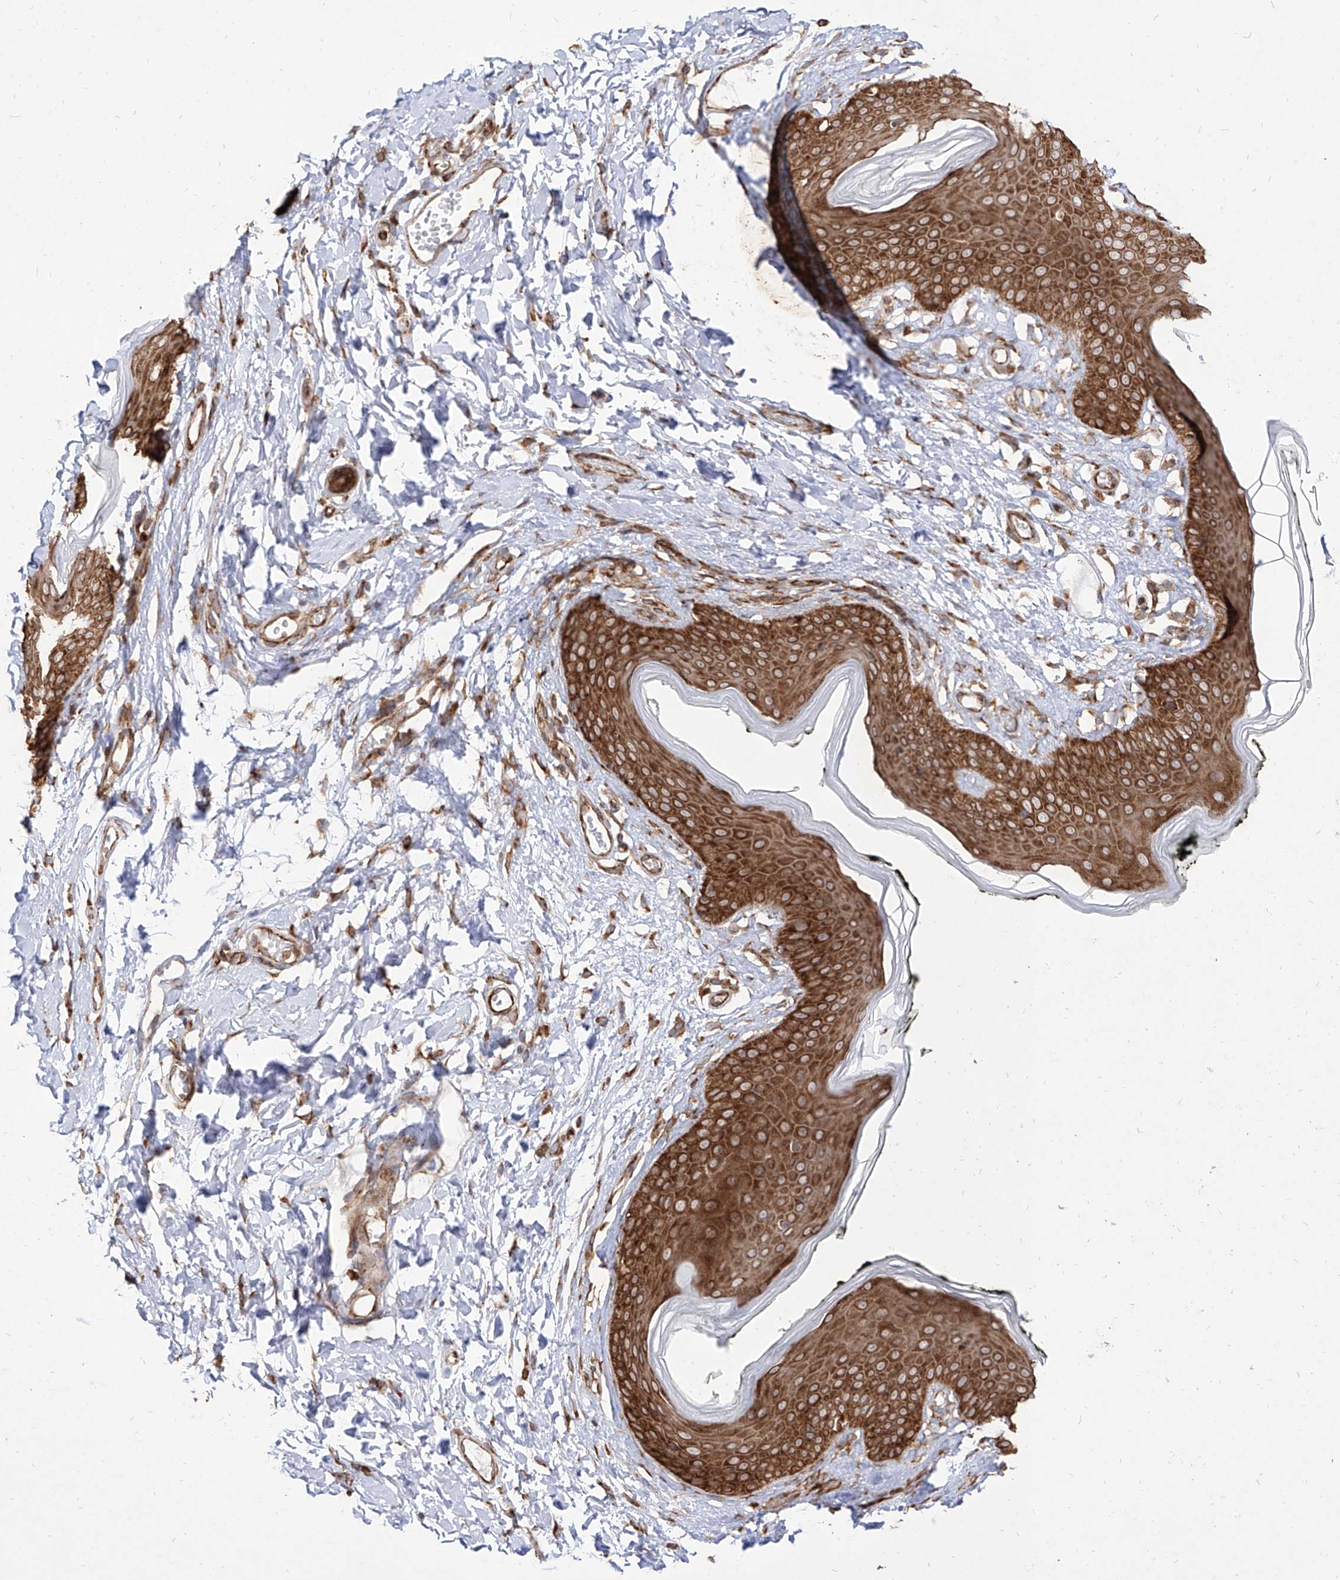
{"staining": {"intensity": "strong", "quantity": ">75%", "location": "cytoplasmic/membranous"}, "tissue": "skin", "cell_type": "Epidermal cells", "image_type": "normal", "snomed": [{"axis": "morphology", "description": "Normal tissue, NOS"}, {"axis": "morphology", "description": "Inflammation, NOS"}, {"axis": "topography", "description": "Vulva"}], "caption": "A micrograph showing strong cytoplasmic/membranous staining in approximately >75% of epidermal cells in unremarkable skin, as visualized by brown immunohistochemical staining.", "gene": "RPS25", "patient": {"sex": "female", "age": 84}}